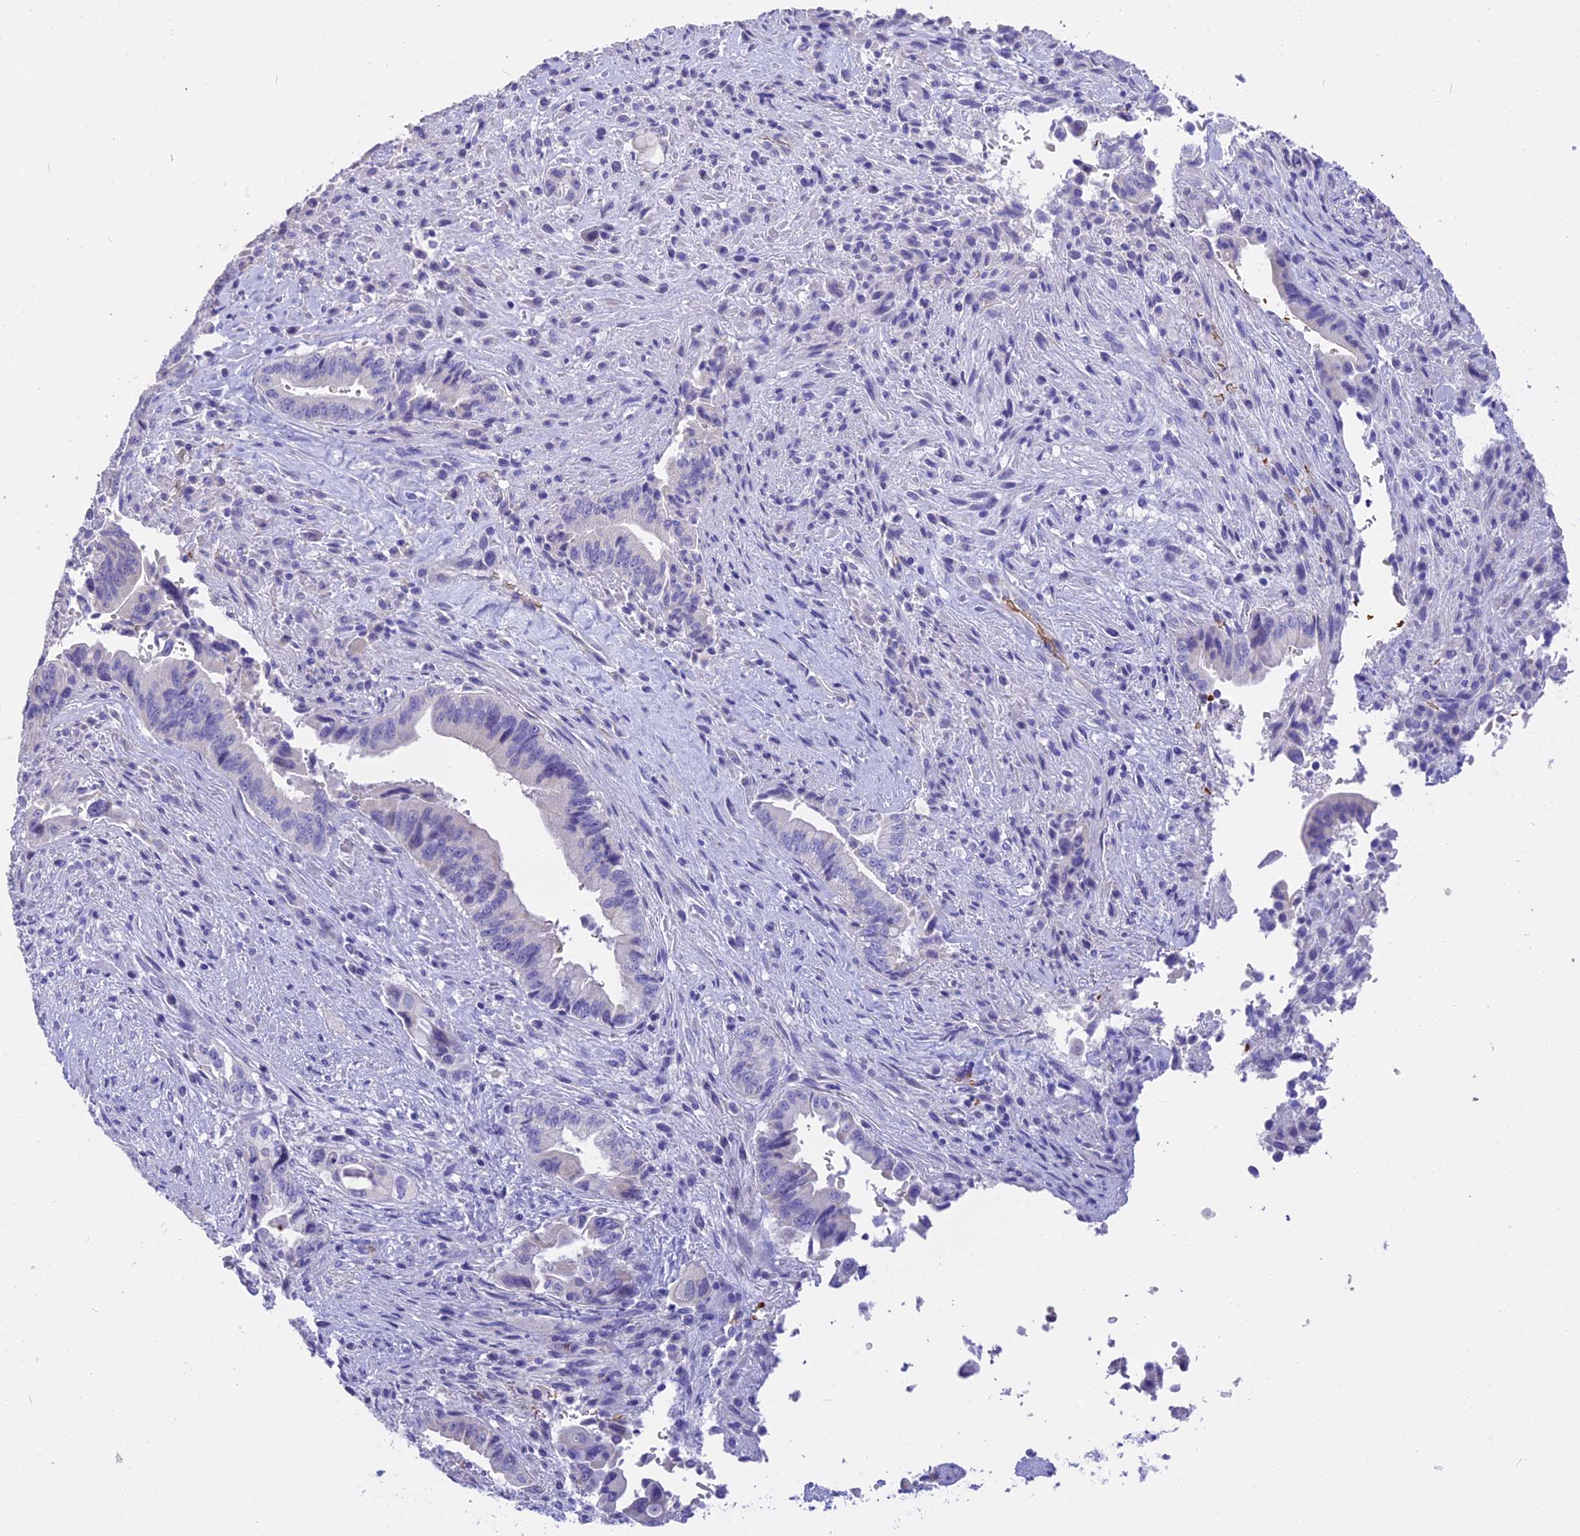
{"staining": {"intensity": "negative", "quantity": "none", "location": "none"}, "tissue": "pancreatic cancer", "cell_type": "Tumor cells", "image_type": "cancer", "snomed": [{"axis": "morphology", "description": "Adenocarcinoma, NOS"}, {"axis": "topography", "description": "Pancreas"}], "caption": "There is no significant expression in tumor cells of pancreatic adenocarcinoma. (DAB (3,3'-diaminobenzidine) IHC with hematoxylin counter stain).", "gene": "TNNC2", "patient": {"sex": "male", "age": 70}}